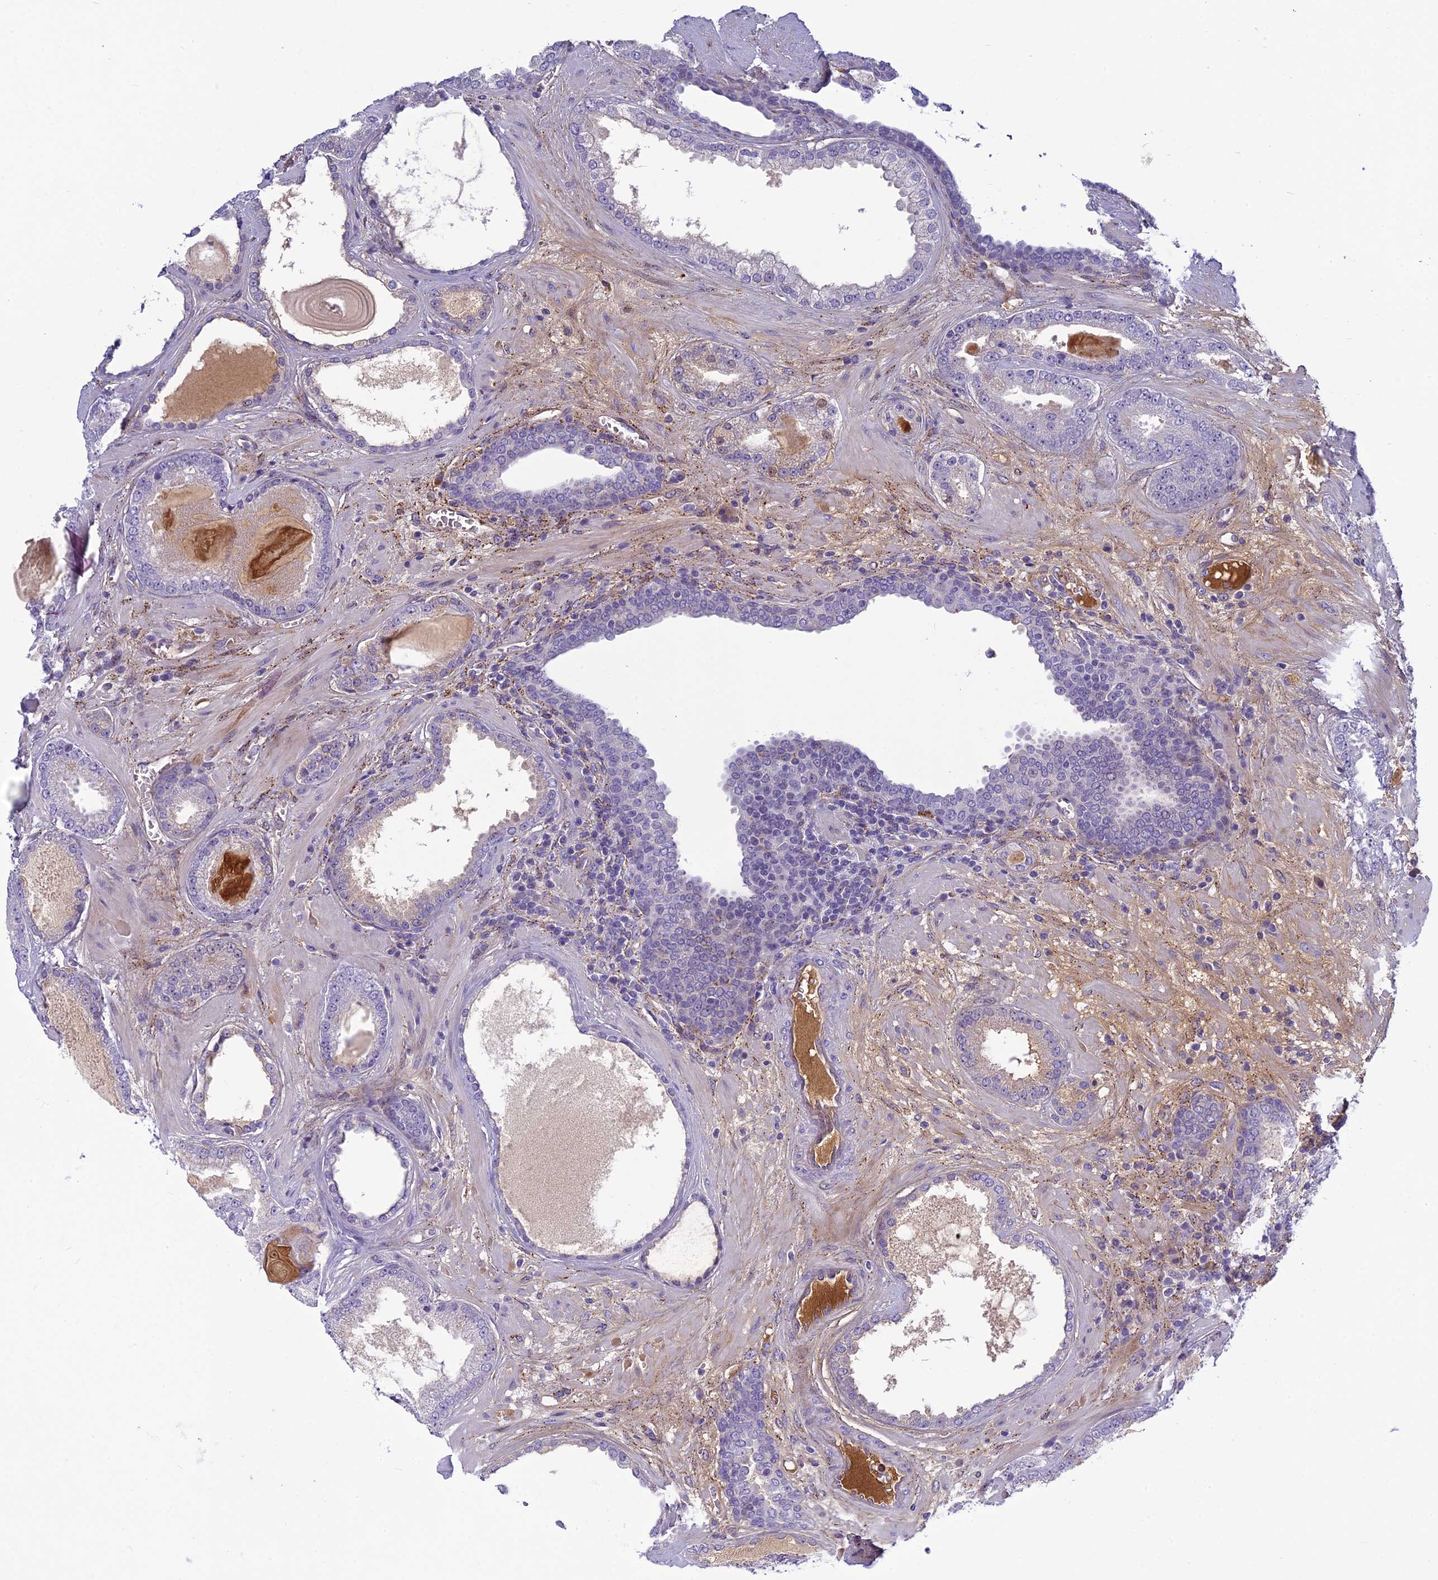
{"staining": {"intensity": "negative", "quantity": "none", "location": "none"}, "tissue": "prostate cancer", "cell_type": "Tumor cells", "image_type": "cancer", "snomed": [{"axis": "morphology", "description": "Adenocarcinoma, Low grade"}, {"axis": "topography", "description": "Prostate"}], "caption": "There is no significant positivity in tumor cells of prostate adenocarcinoma (low-grade).", "gene": "CLEC11A", "patient": {"sex": "male", "age": 57}}